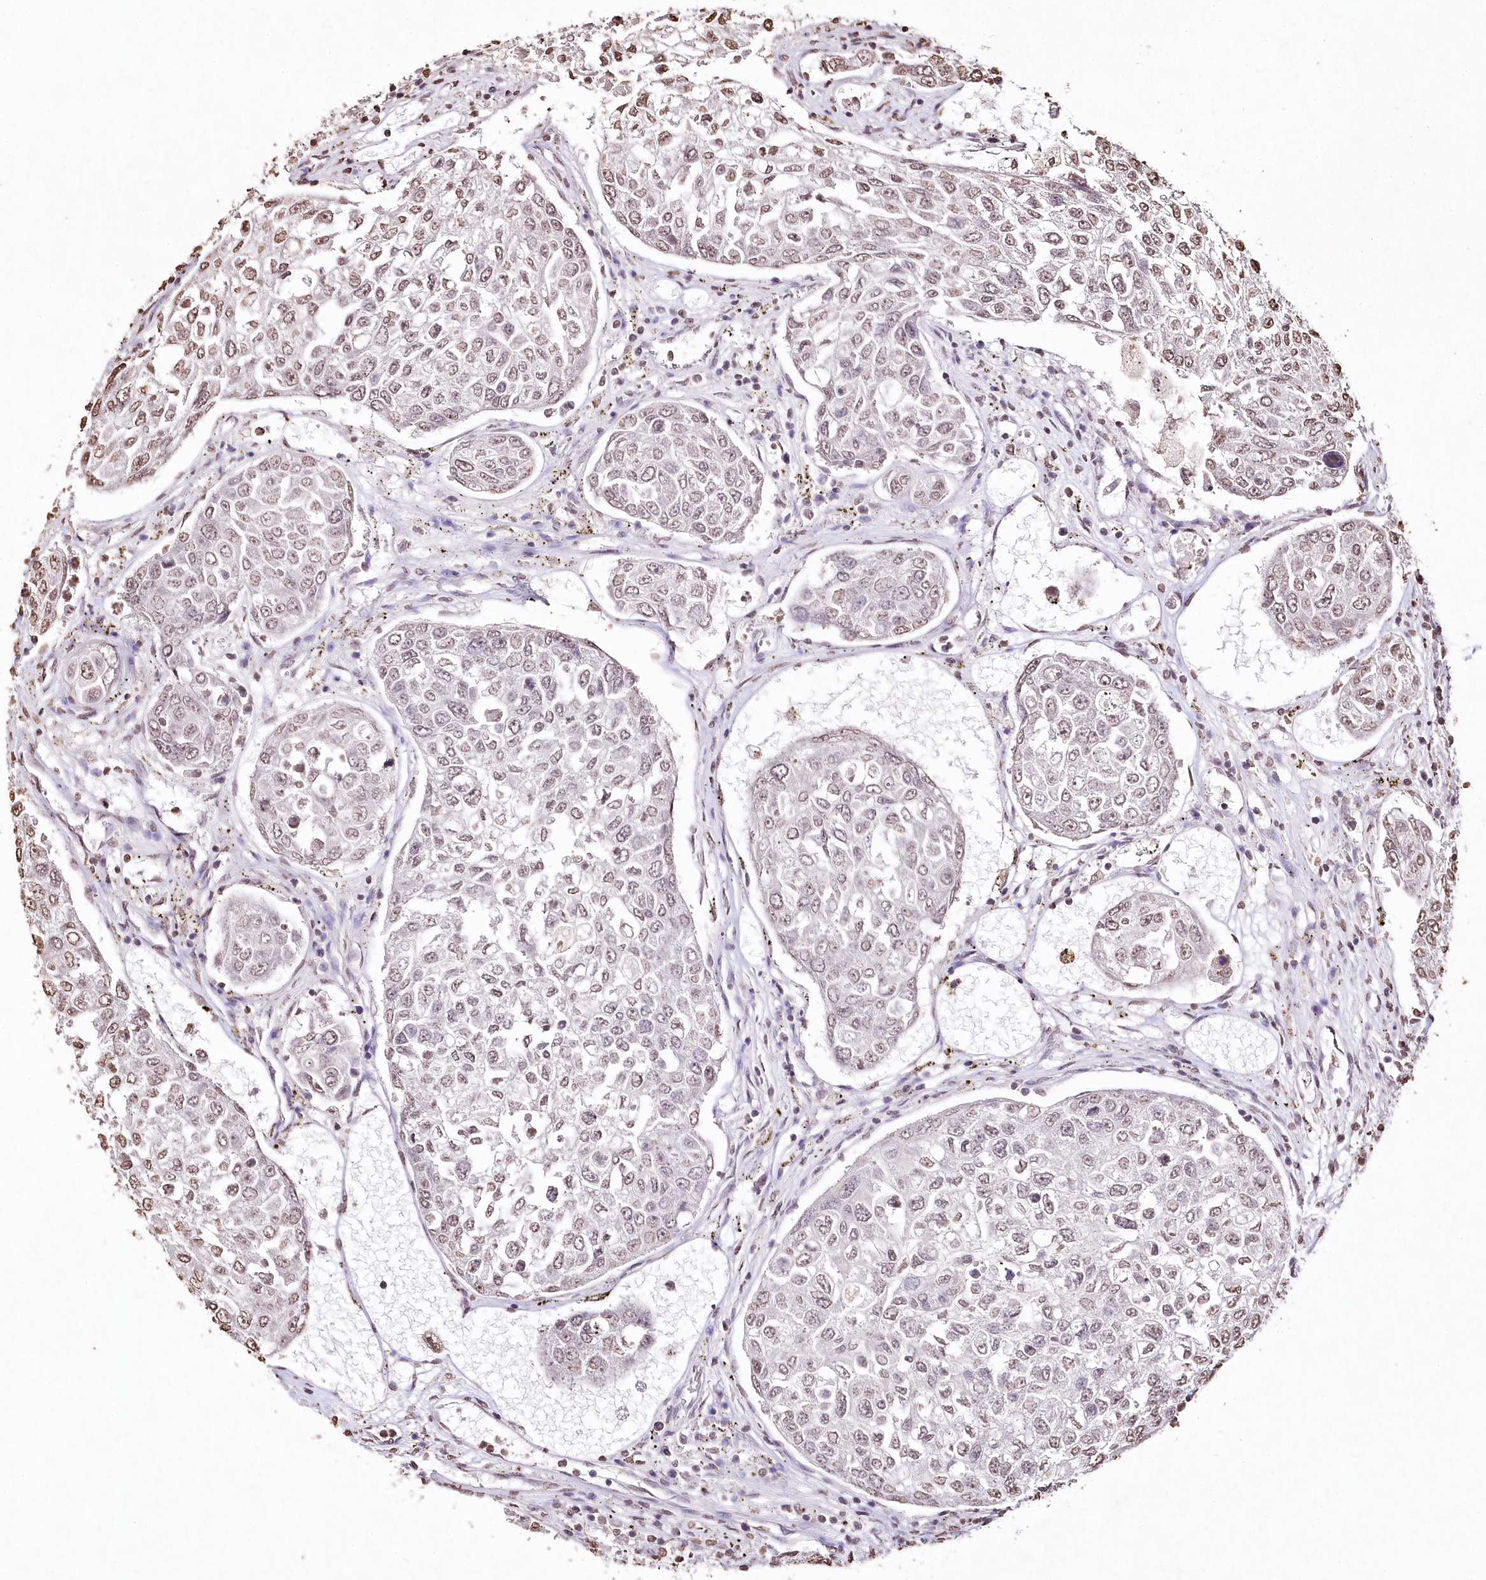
{"staining": {"intensity": "weak", "quantity": ">75%", "location": "nuclear"}, "tissue": "urothelial cancer", "cell_type": "Tumor cells", "image_type": "cancer", "snomed": [{"axis": "morphology", "description": "Urothelial carcinoma, High grade"}, {"axis": "topography", "description": "Lymph node"}, {"axis": "topography", "description": "Urinary bladder"}], "caption": "This histopathology image reveals immunohistochemistry staining of urothelial cancer, with low weak nuclear expression in approximately >75% of tumor cells.", "gene": "DMXL1", "patient": {"sex": "male", "age": 51}}